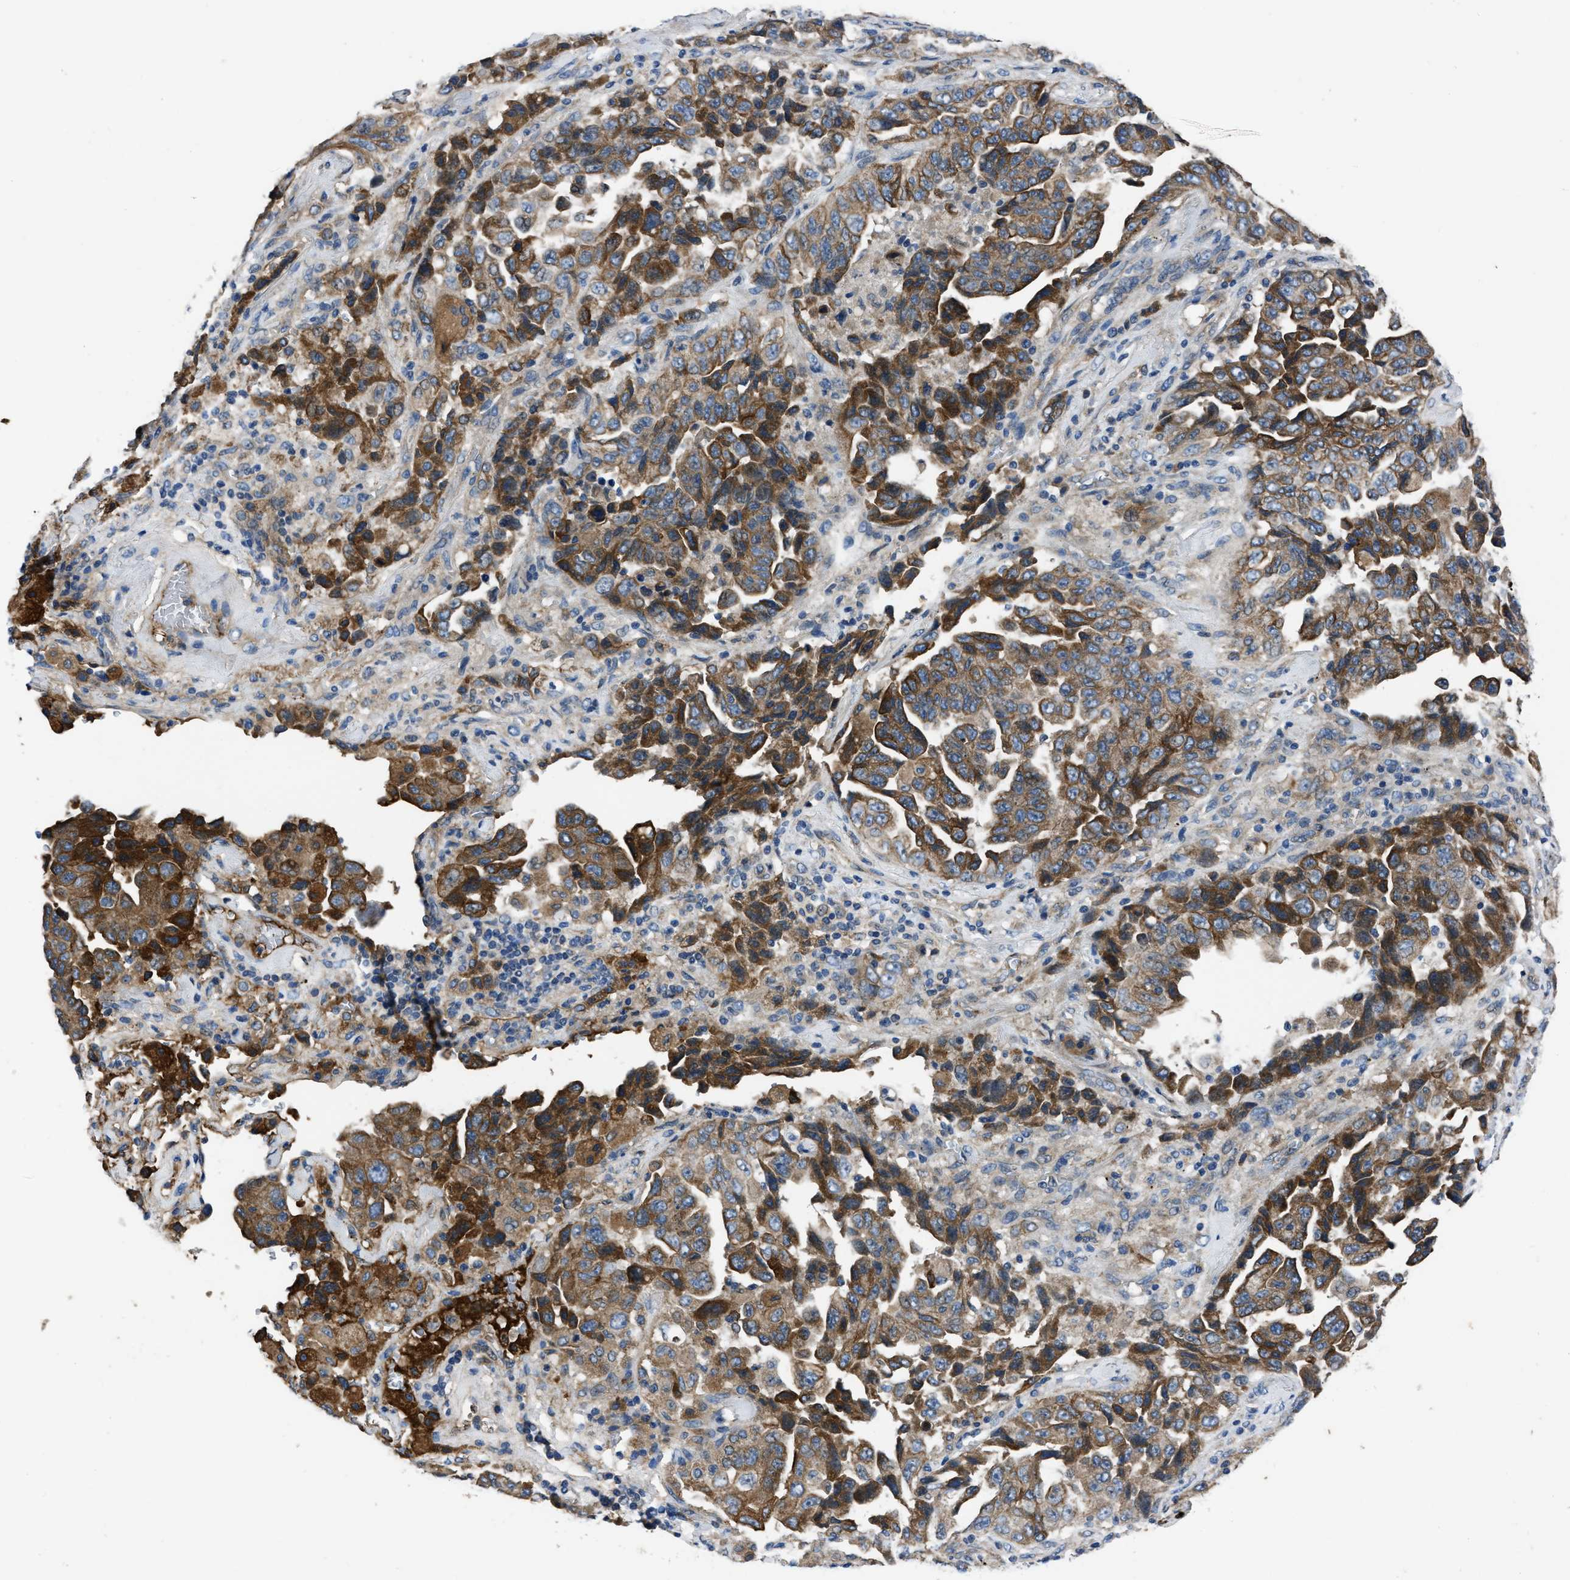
{"staining": {"intensity": "moderate", "quantity": ">75%", "location": "cytoplasmic/membranous"}, "tissue": "lung cancer", "cell_type": "Tumor cells", "image_type": "cancer", "snomed": [{"axis": "morphology", "description": "Adenocarcinoma, NOS"}, {"axis": "topography", "description": "Lung"}], "caption": "Protein expression analysis of human lung cancer (adenocarcinoma) reveals moderate cytoplasmic/membranous staining in approximately >75% of tumor cells. (IHC, brightfield microscopy, high magnification).", "gene": "ERC1", "patient": {"sex": "female", "age": 51}}